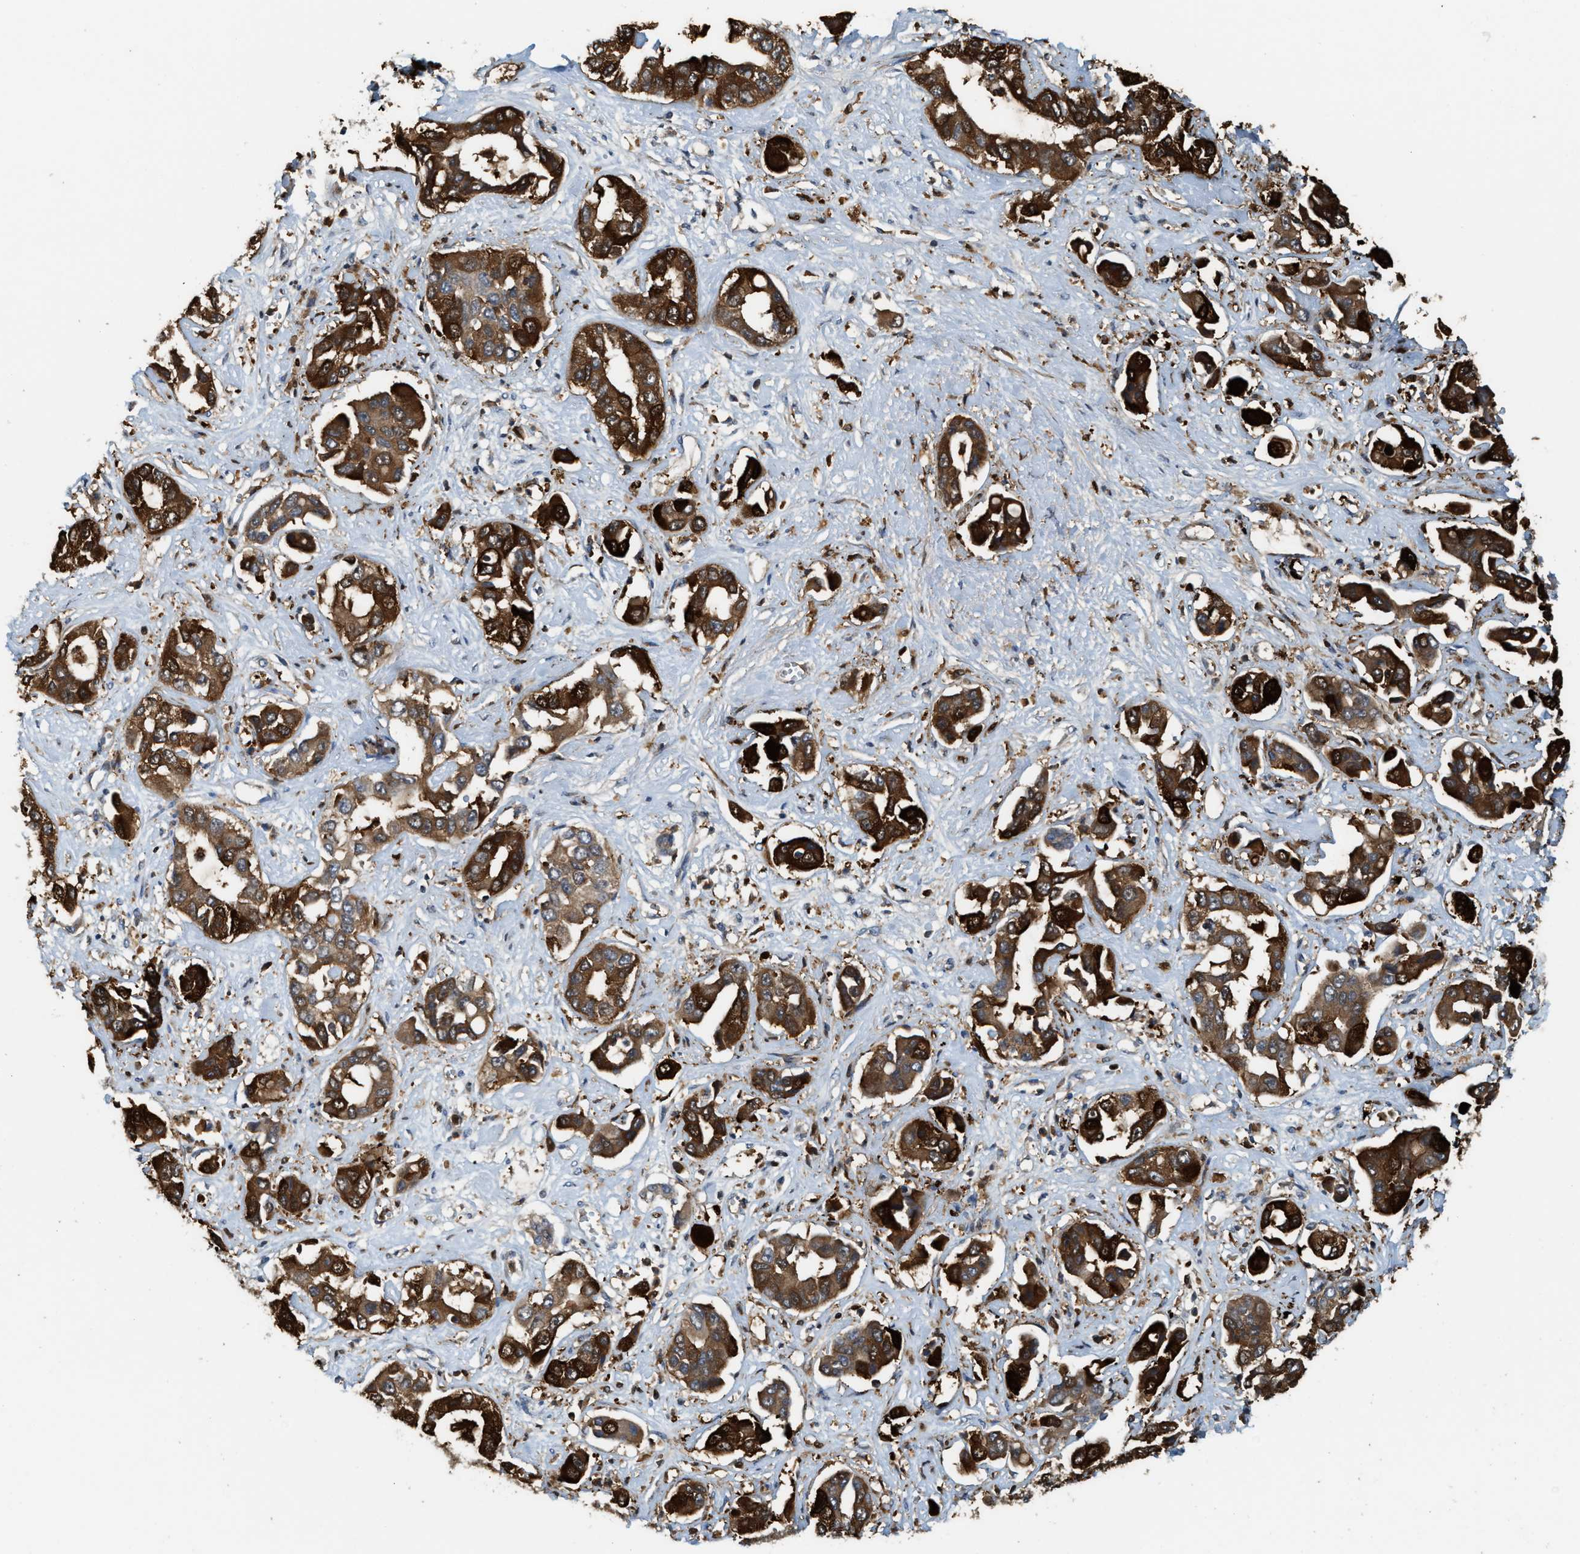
{"staining": {"intensity": "strong", "quantity": ">75%", "location": "cytoplasmic/membranous"}, "tissue": "liver cancer", "cell_type": "Tumor cells", "image_type": "cancer", "snomed": [{"axis": "morphology", "description": "Cholangiocarcinoma"}, {"axis": "topography", "description": "Liver"}], "caption": "Liver cholangiocarcinoma stained with DAB immunohistochemistry (IHC) exhibits high levels of strong cytoplasmic/membranous positivity in approximately >75% of tumor cells.", "gene": "SERPINB5", "patient": {"sex": "female", "age": 52}}